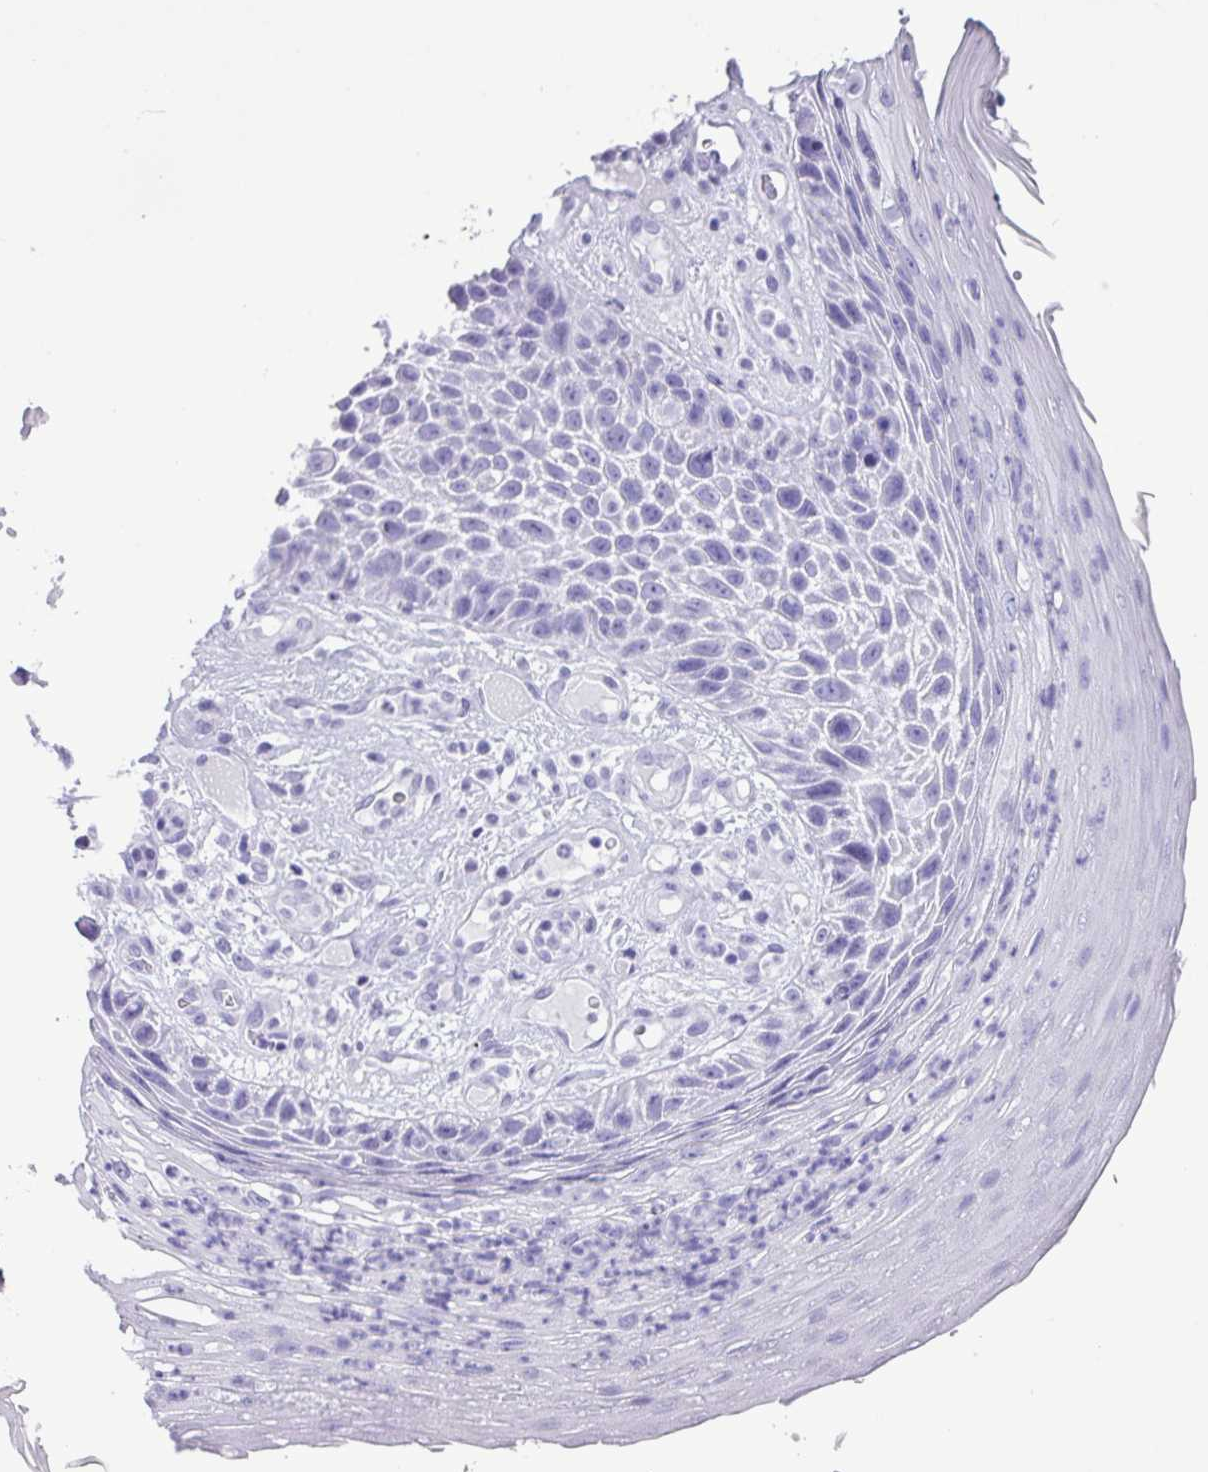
{"staining": {"intensity": "negative", "quantity": "none", "location": "none"}, "tissue": "skin cancer", "cell_type": "Tumor cells", "image_type": "cancer", "snomed": [{"axis": "morphology", "description": "Squamous cell carcinoma, NOS"}, {"axis": "topography", "description": "Skin"}], "caption": "Skin cancer was stained to show a protein in brown. There is no significant expression in tumor cells. (Brightfield microscopy of DAB immunohistochemistry at high magnification).", "gene": "CKMT2", "patient": {"sex": "female", "age": 88}}